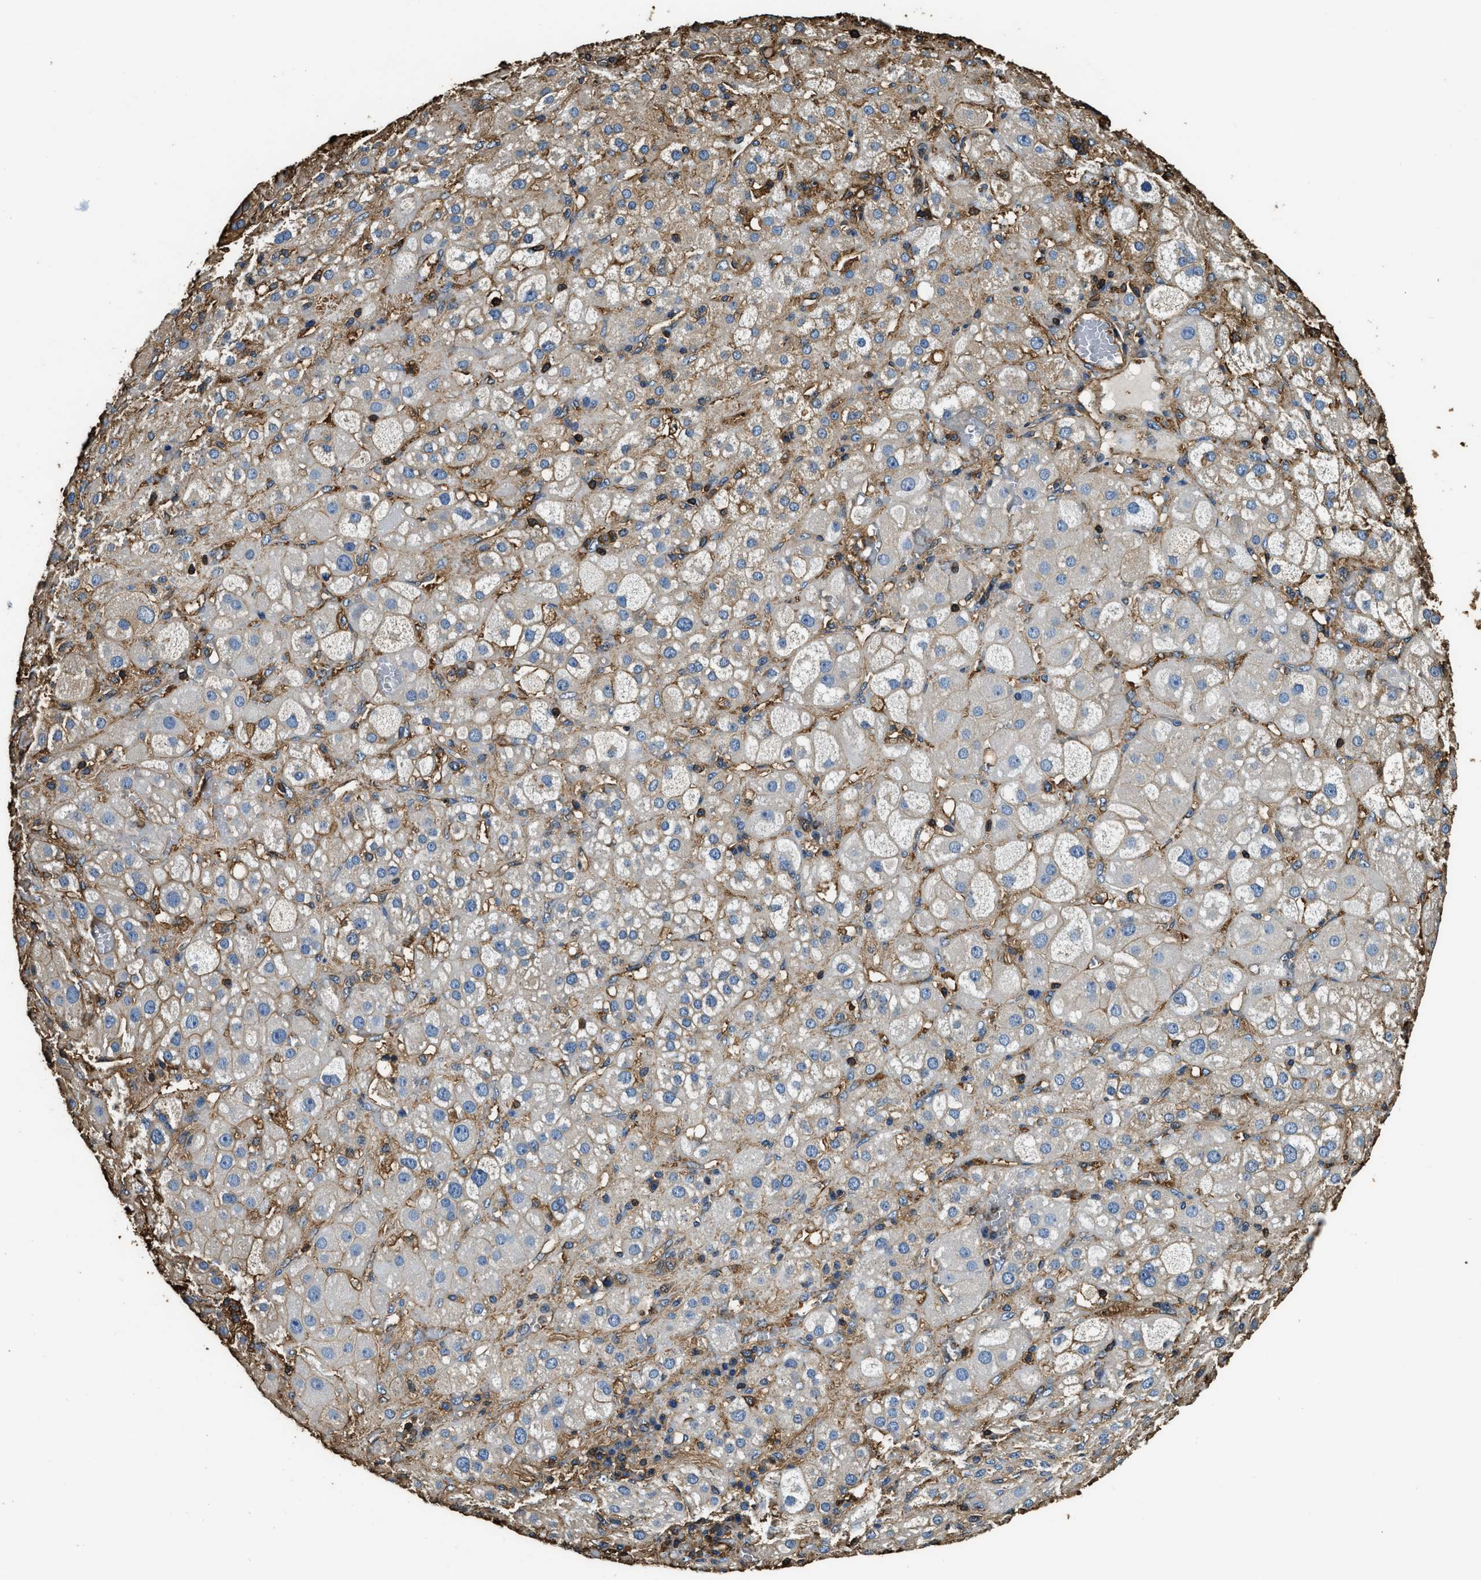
{"staining": {"intensity": "weak", "quantity": "<25%", "location": "cytoplasmic/membranous"}, "tissue": "adrenal gland", "cell_type": "Glandular cells", "image_type": "normal", "snomed": [{"axis": "morphology", "description": "Normal tissue, NOS"}, {"axis": "topography", "description": "Adrenal gland"}], "caption": "IHC of normal human adrenal gland shows no positivity in glandular cells.", "gene": "ACCS", "patient": {"sex": "female", "age": 47}}